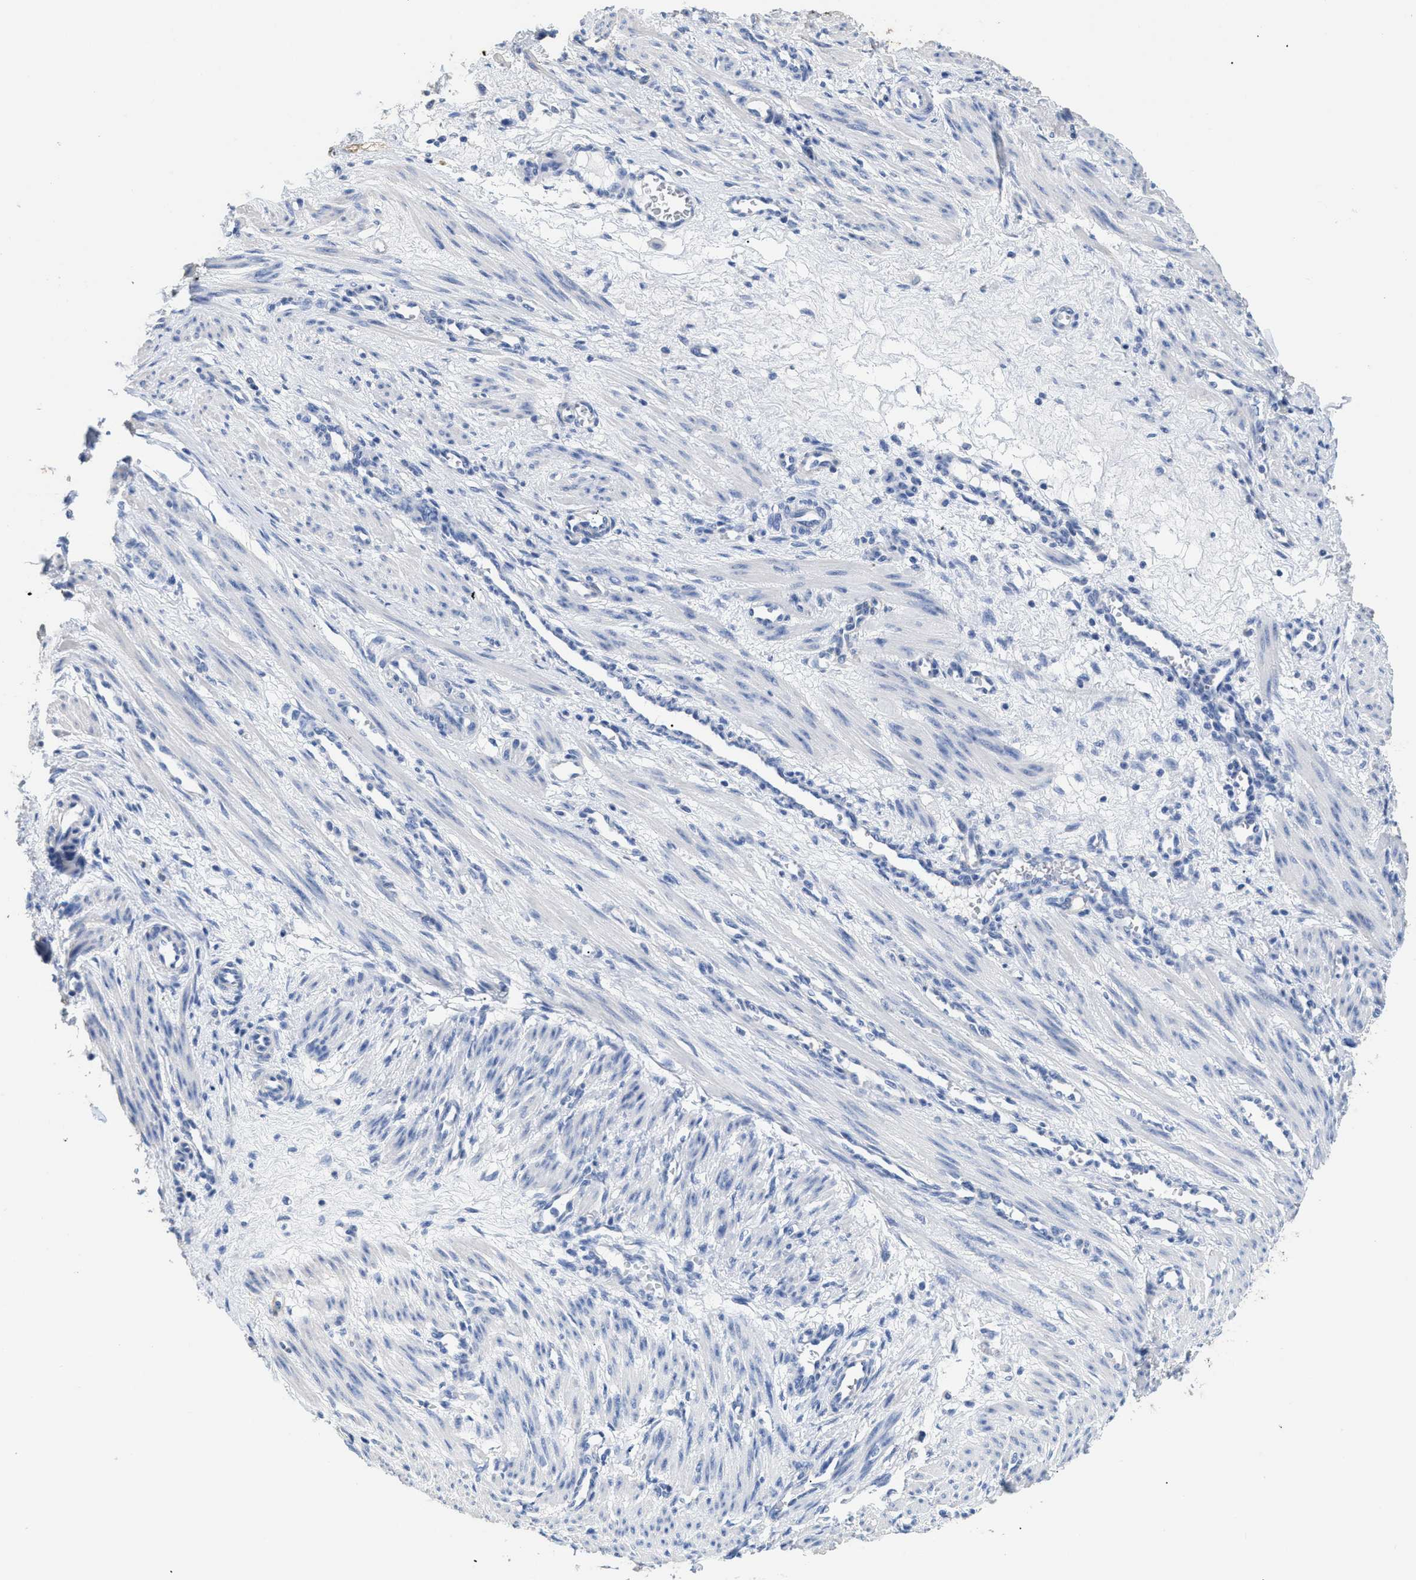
{"staining": {"intensity": "negative", "quantity": "none", "location": "none"}, "tissue": "smooth muscle", "cell_type": "Smooth muscle cells", "image_type": "normal", "snomed": [{"axis": "morphology", "description": "Normal tissue, NOS"}, {"axis": "topography", "description": "Endometrium"}], "caption": "Immunohistochemical staining of unremarkable human smooth muscle demonstrates no significant staining in smooth muscle cells.", "gene": "DLC1", "patient": {"sex": "female", "age": 33}}